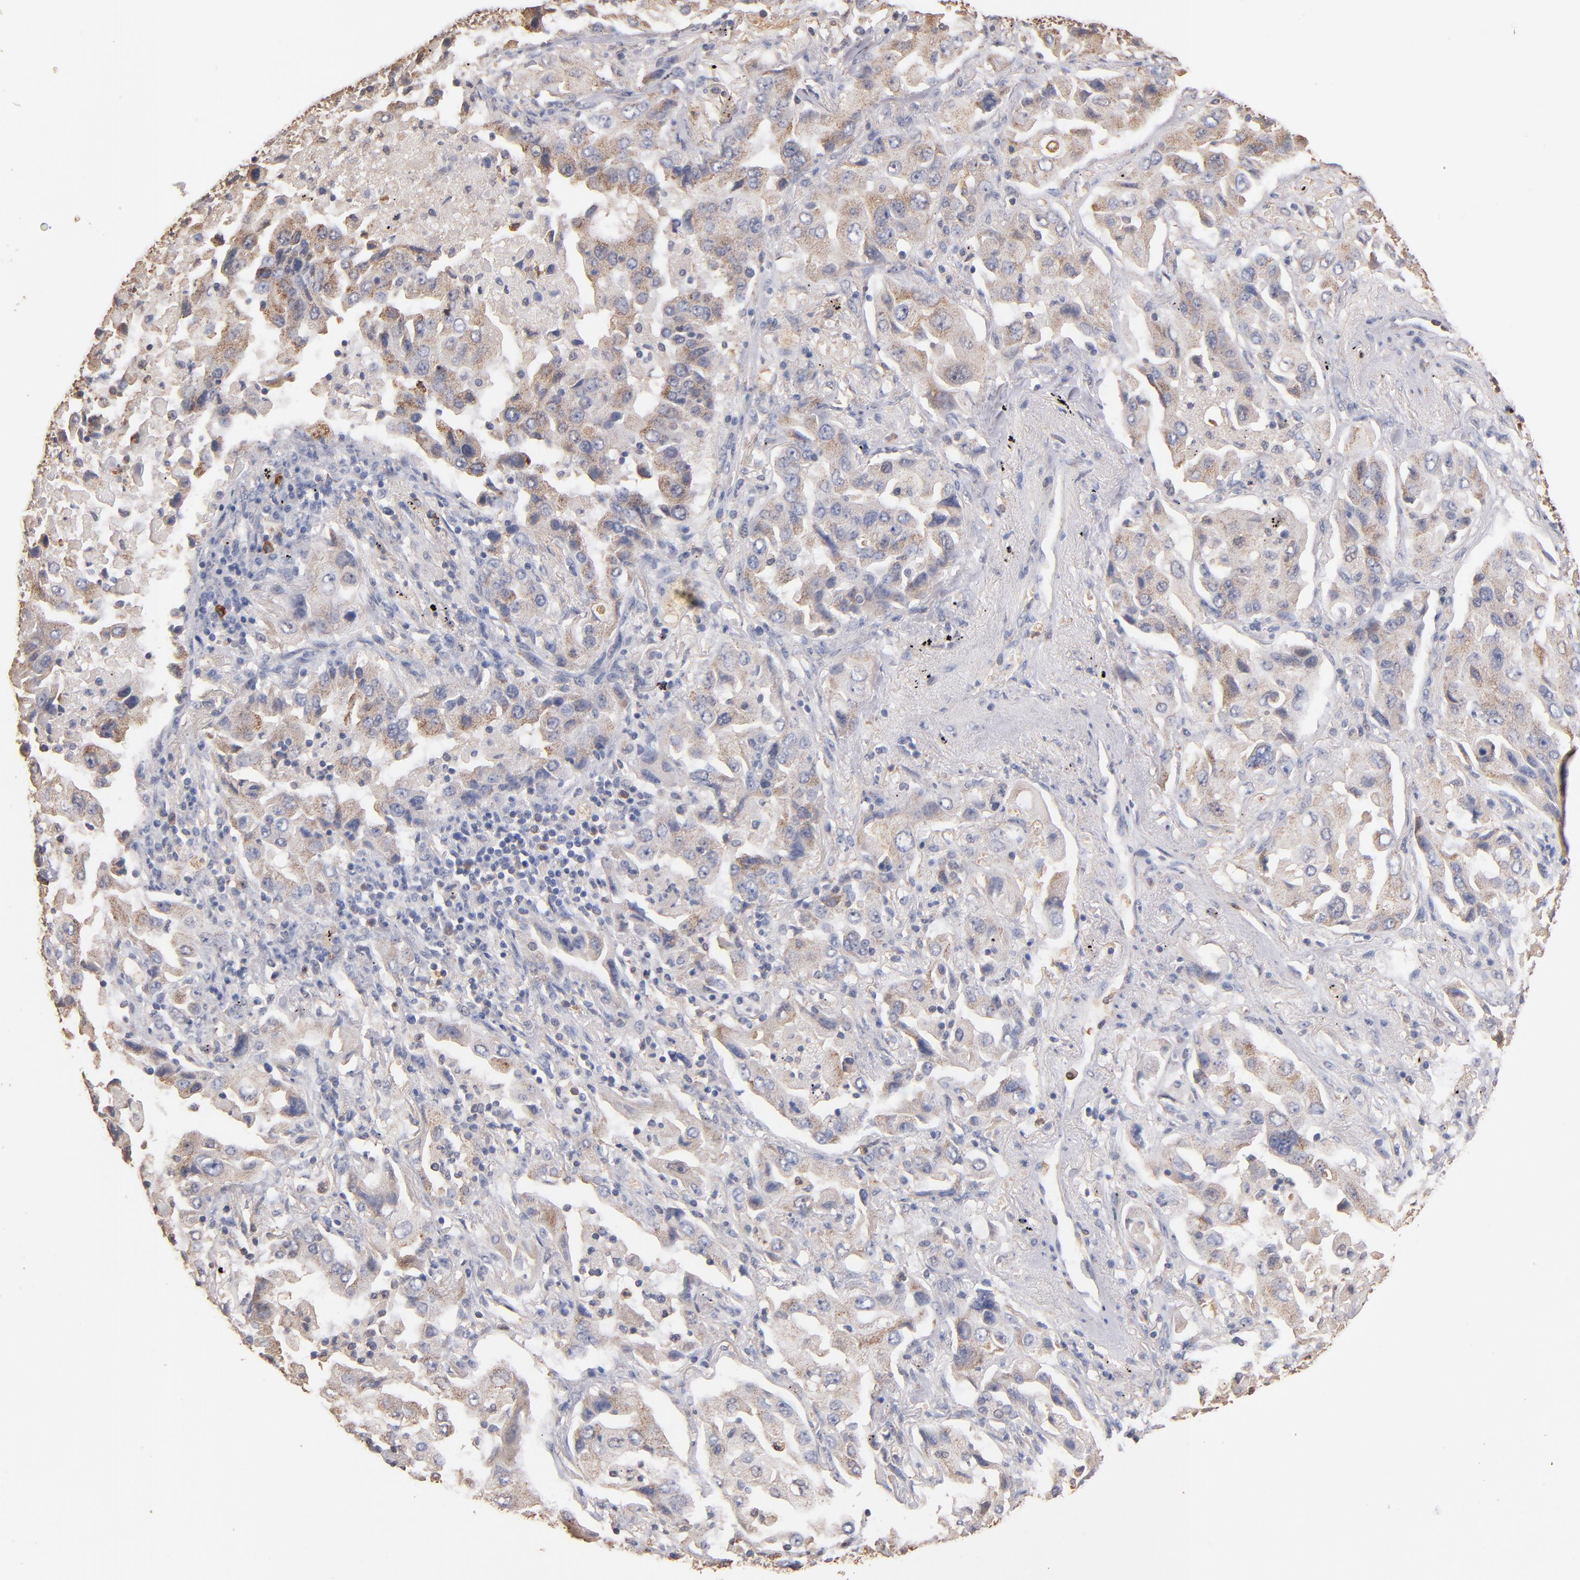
{"staining": {"intensity": "moderate", "quantity": ">75%", "location": "cytoplasmic/membranous"}, "tissue": "lung cancer", "cell_type": "Tumor cells", "image_type": "cancer", "snomed": [{"axis": "morphology", "description": "Adenocarcinoma, NOS"}, {"axis": "topography", "description": "Lung"}], "caption": "IHC (DAB (3,3'-diaminobenzidine)) staining of human lung adenocarcinoma displays moderate cytoplasmic/membranous protein staining in about >75% of tumor cells.", "gene": "RO60", "patient": {"sex": "female", "age": 65}}